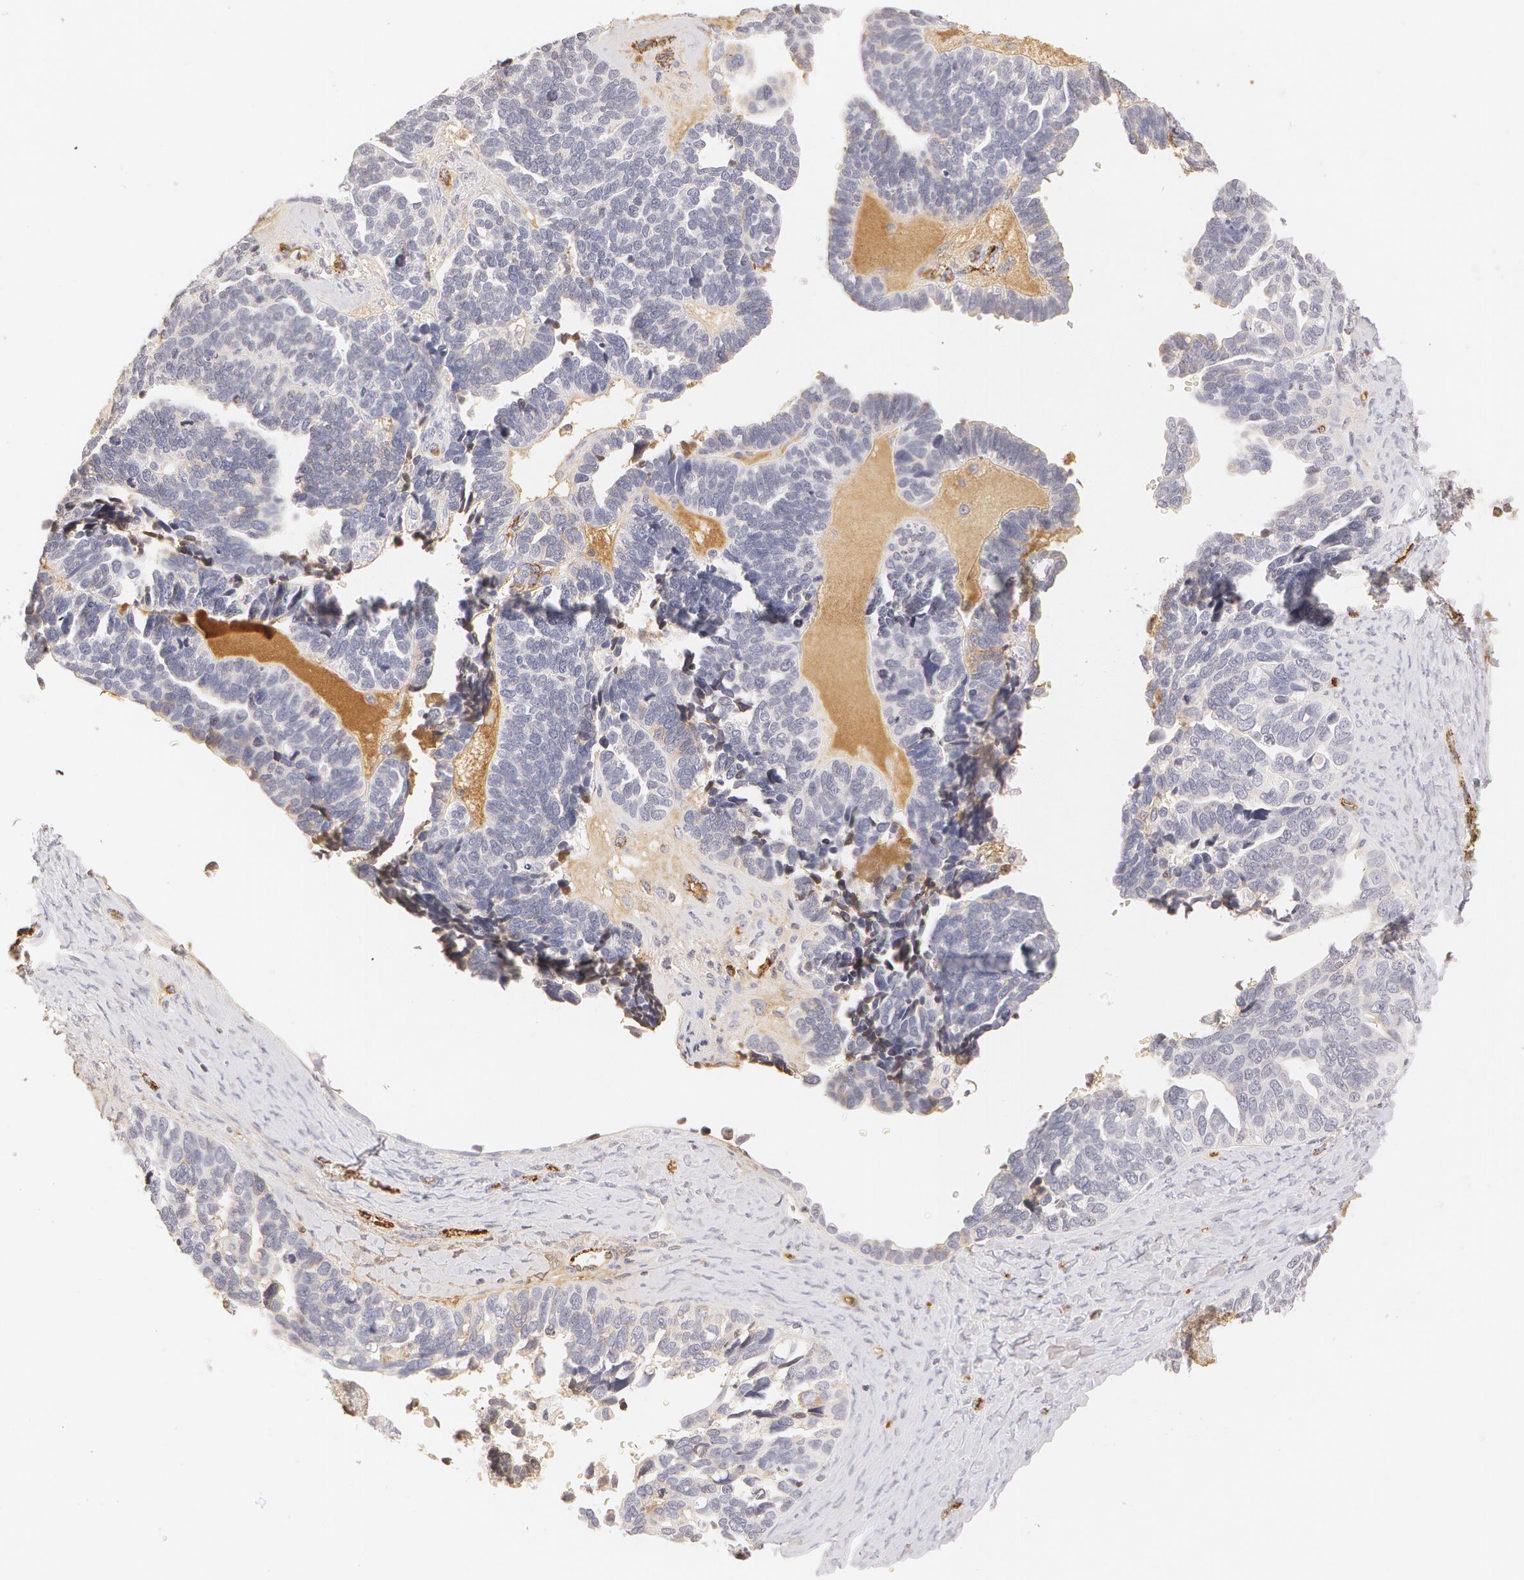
{"staining": {"intensity": "negative", "quantity": "none", "location": "none"}, "tissue": "ovarian cancer", "cell_type": "Tumor cells", "image_type": "cancer", "snomed": [{"axis": "morphology", "description": "Cystadenocarcinoma, serous, NOS"}, {"axis": "topography", "description": "Ovary"}], "caption": "Immunohistochemical staining of ovarian serous cystadenocarcinoma demonstrates no significant staining in tumor cells.", "gene": "VWF", "patient": {"sex": "female", "age": 77}}